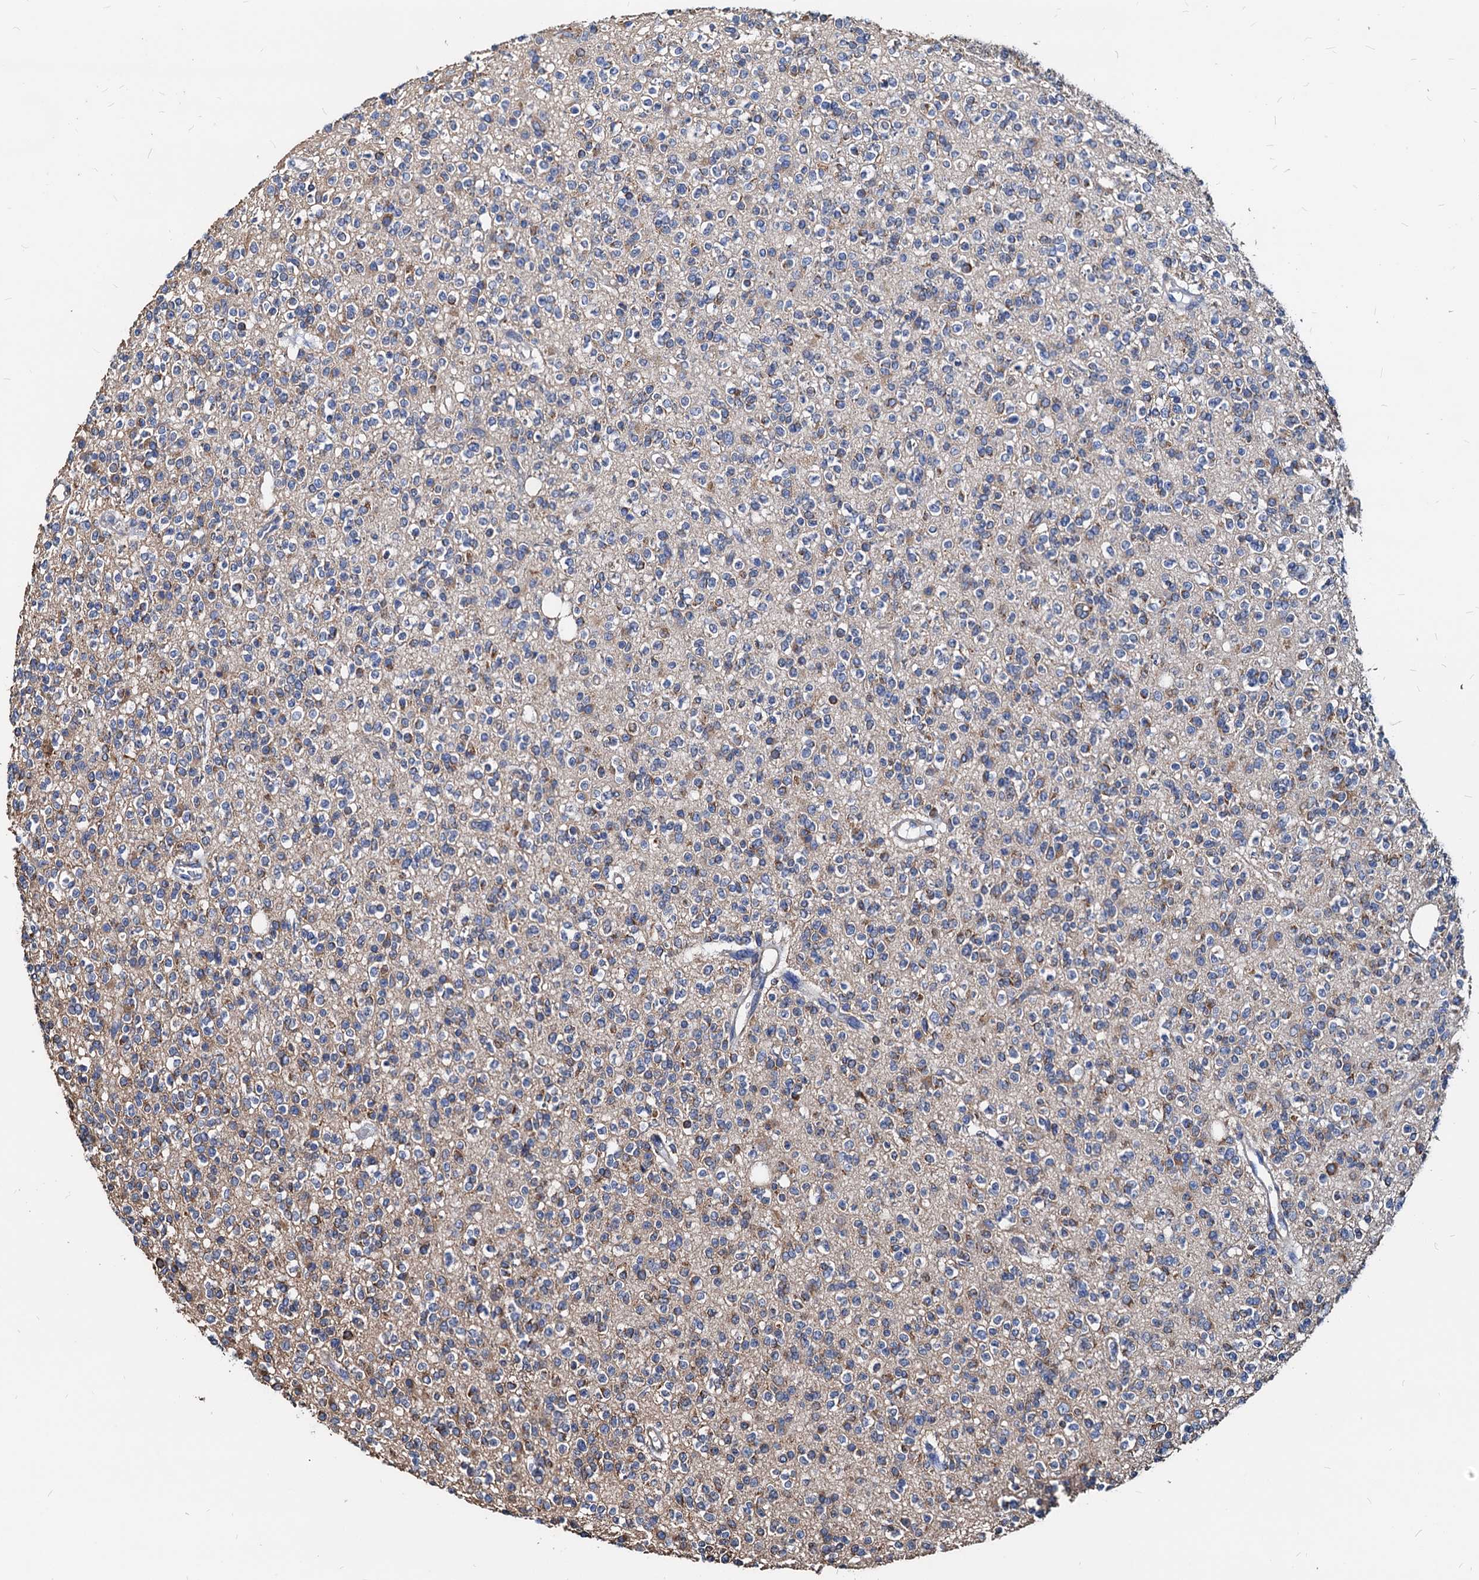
{"staining": {"intensity": "weak", "quantity": "<25%", "location": "cytoplasmic/membranous"}, "tissue": "glioma", "cell_type": "Tumor cells", "image_type": "cancer", "snomed": [{"axis": "morphology", "description": "Glioma, malignant, High grade"}, {"axis": "topography", "description": "Brain"}], "caption": "Protein analysis of malignant glioma (high-grade) exhibits no significant positivity in tumor cells.", "gene": "HSPA5", "patient": {"sex": "male", "age": 34}}